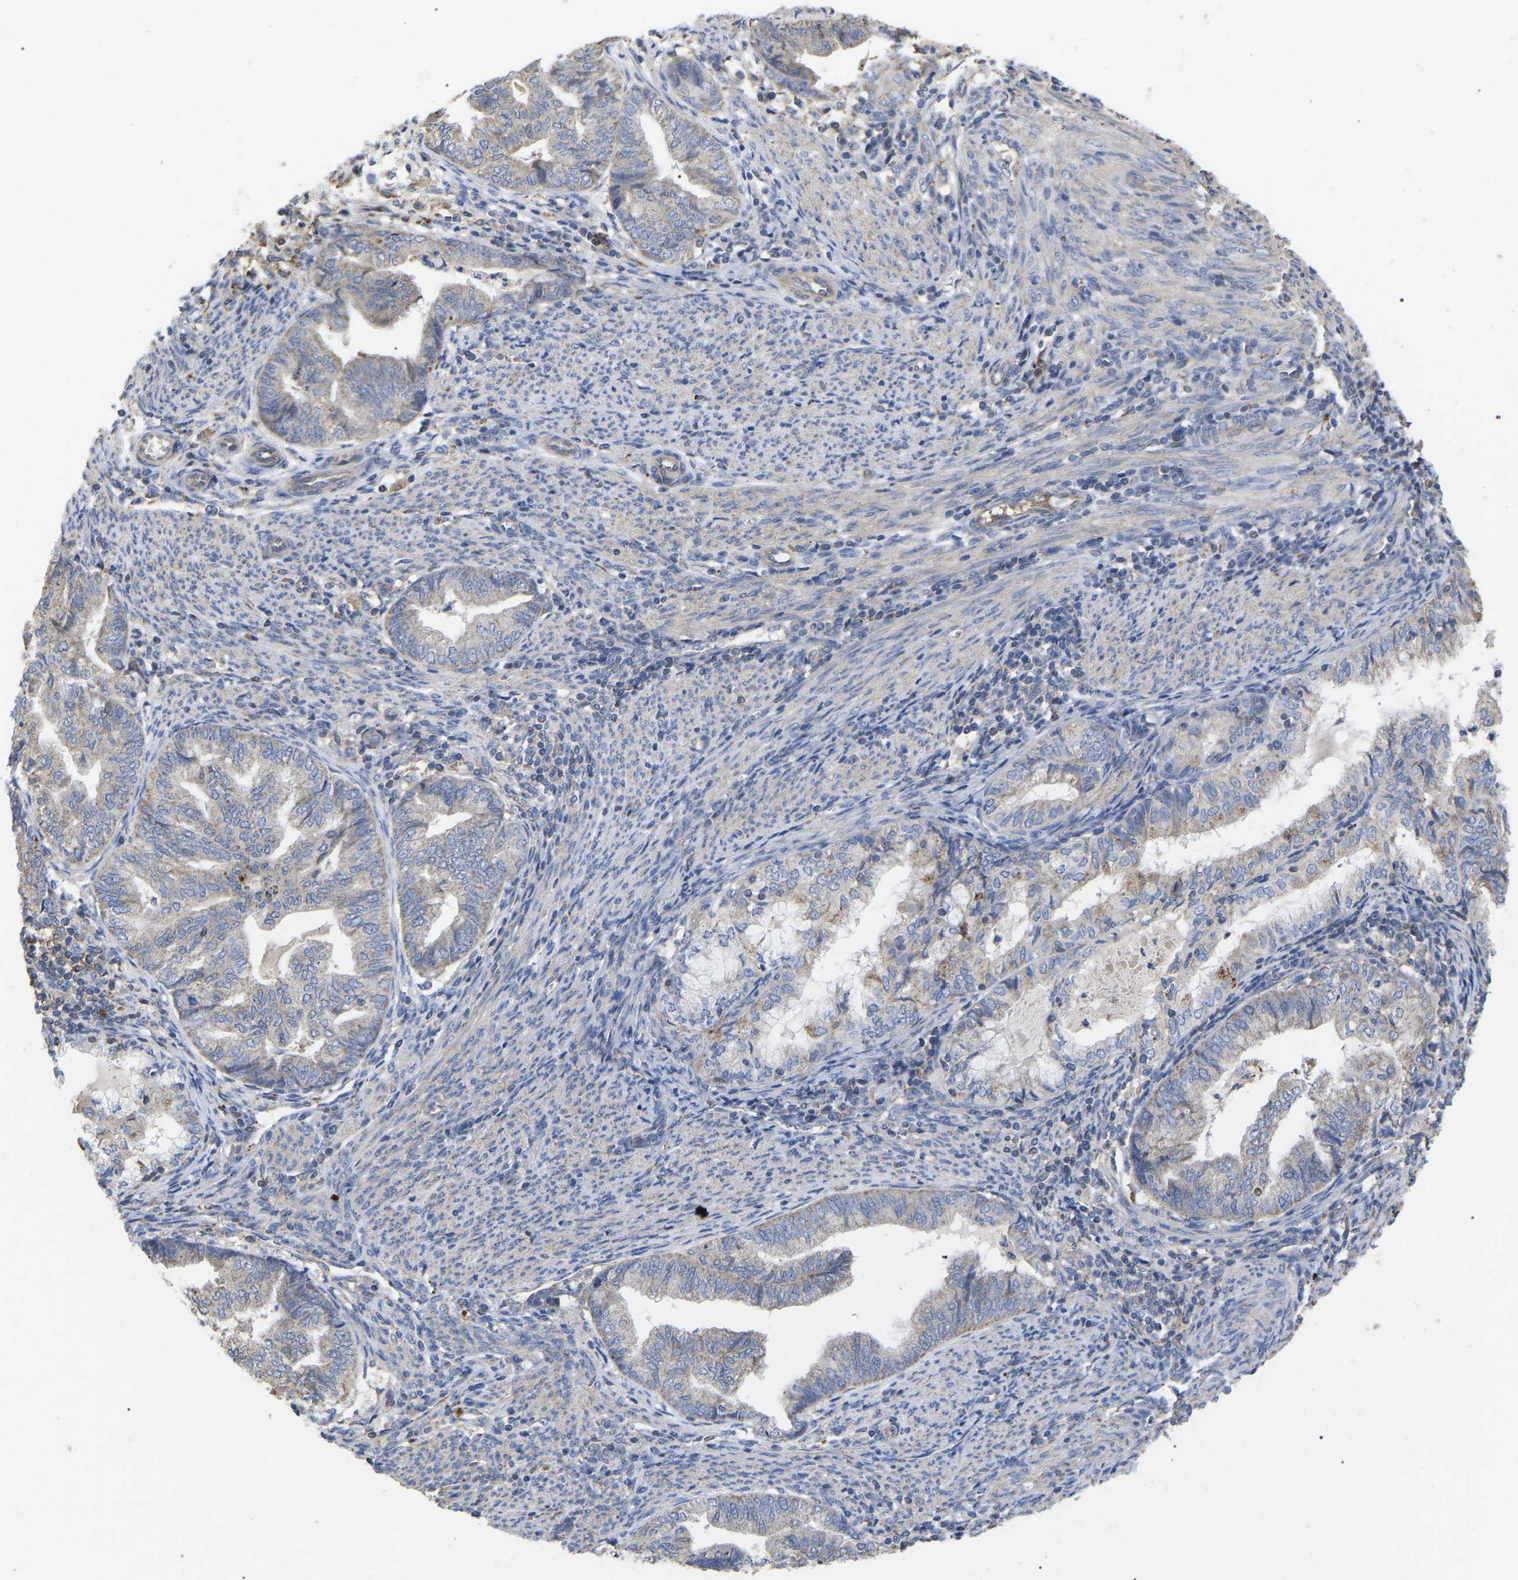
{"staining": {"intensity": "negative", "quantity": "none", "location": "none"}, "tissue": "endometrial cancer", "cell_type": "Tumor cells", "image_type": "cancer", "snomed": [{"axis": "morphology", "description": "Adenocarcinoma, NOS"}, {"axis": "topography", "description": "Endometrium"}], "caption": "Endometrial cancer (adenocarcinoma) stained for a protein using immunohistochemistry displays no expression tumor cells.", "gene": "FAM171A2", "patient": {"sex": "female", "age": 79}}